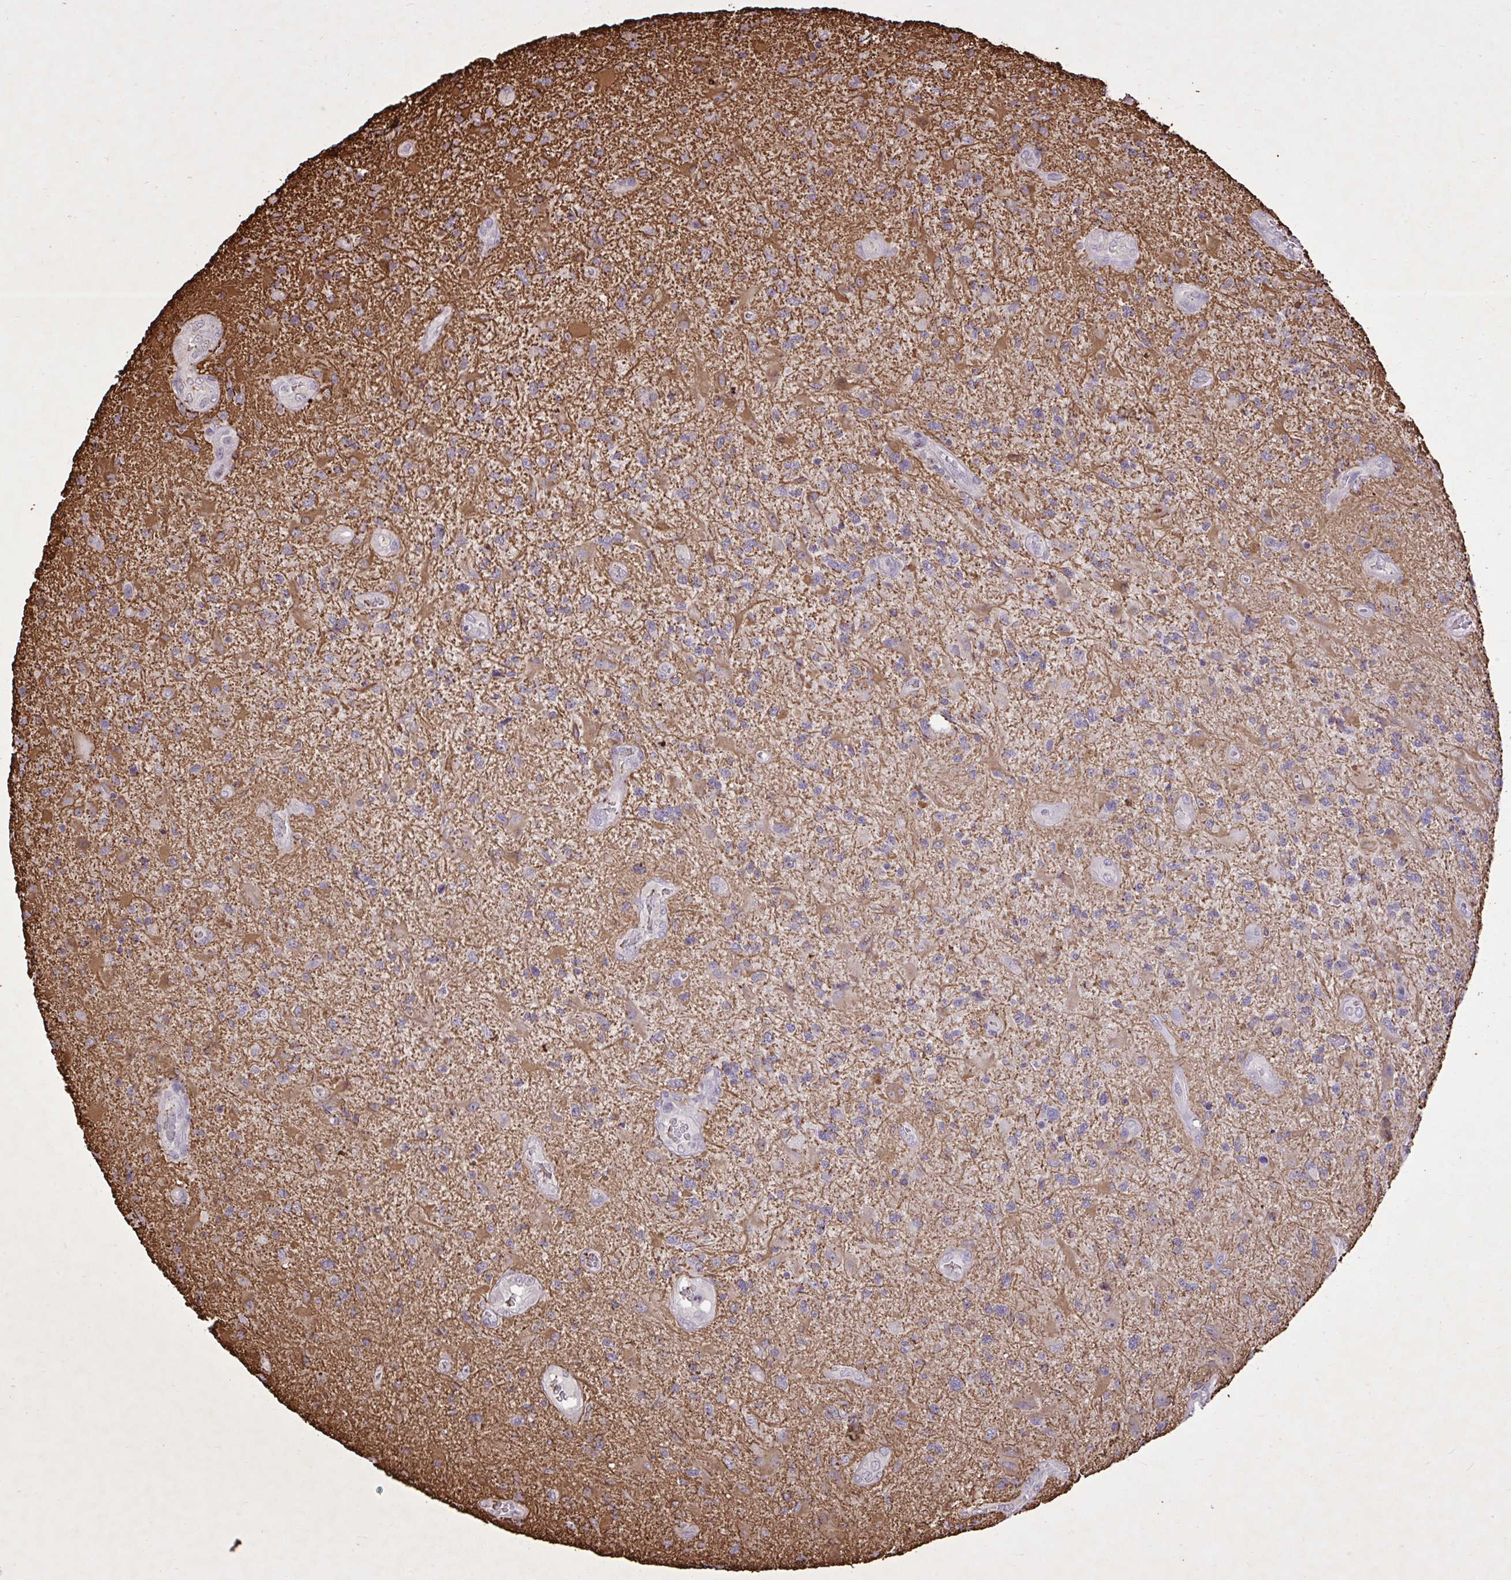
{"staining": {"intensity": "moderate", "quantity": "25%-75%", "location": "cytoplasmic/membranous"}, "tissue": "glioma", "cell_type": "Tumor cells", "image_type": "cancer", "snomed": [{"axis": "morphology", "description": "Glioma, malignant, High grade"}, {"axis": "topography", "description": "Brain"}], "caption": "Tumor cells demonstrate medium levels of moderate cytoplasmic/membranous expression in about 25%-75% of cells in human malignant glioma (high-grade).", "gene": "CYP20A1", "patient": {"sex": "male", "age": 67}}